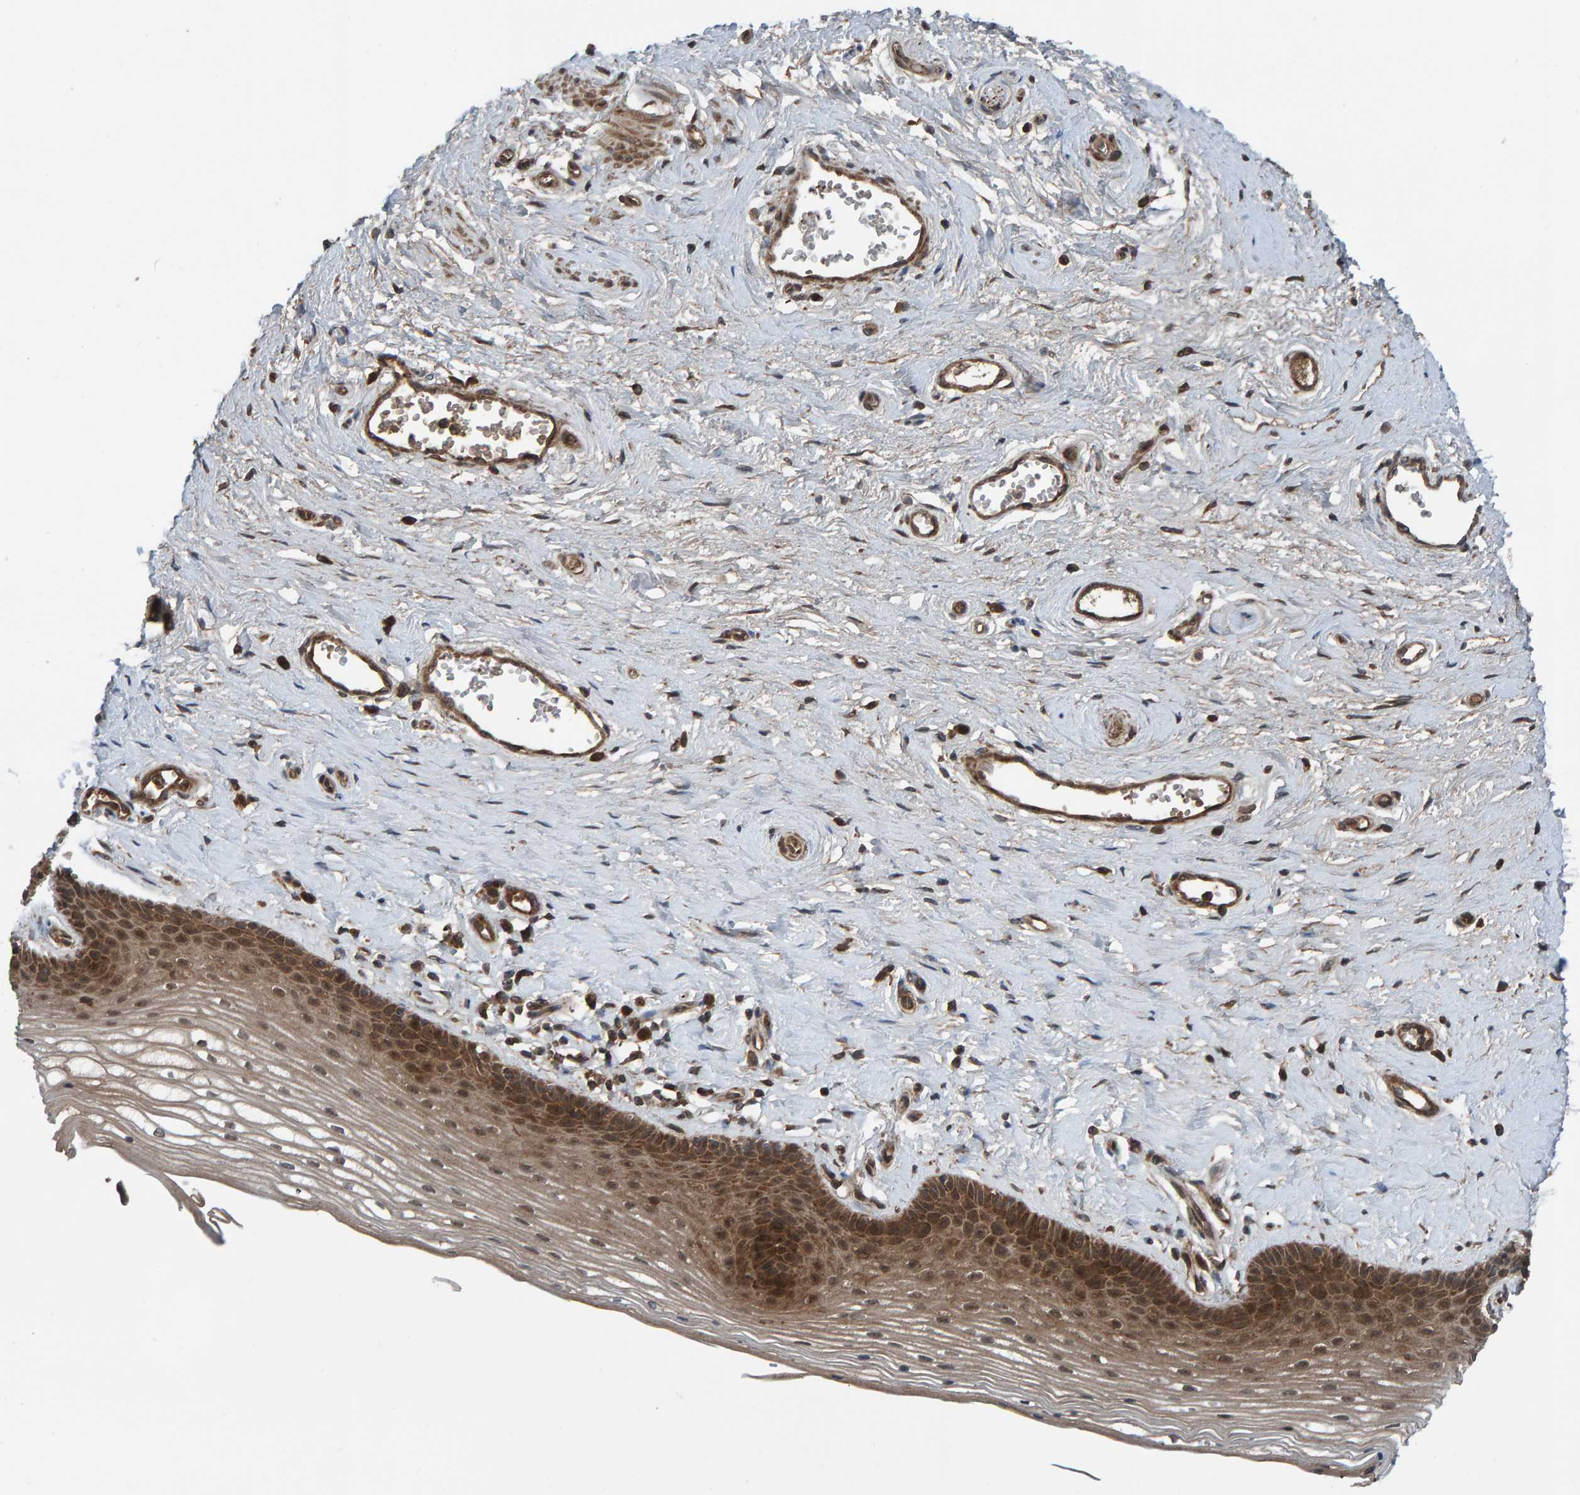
{"staining": {"intensity": "moderate", "quantity": ">75%", "location": "cytoplasmic/membranous"}, "tissue": "vagina", "cell_type": "Squamous epithelial cells", "image_type": "normal", "snomed": [{"axis": "morphology", "description": "Normal tissue, NOS"}, {"axis": "topography", "description": "Vagina"}], "caption": "A medium amount of moderate cytoplasmic/membranous expression is present in approximately >75% of squamous epithelial cells in unremarkable vagina.", "gene": "CUEDC1", "patient": {"sex": "female", "age": 46}}